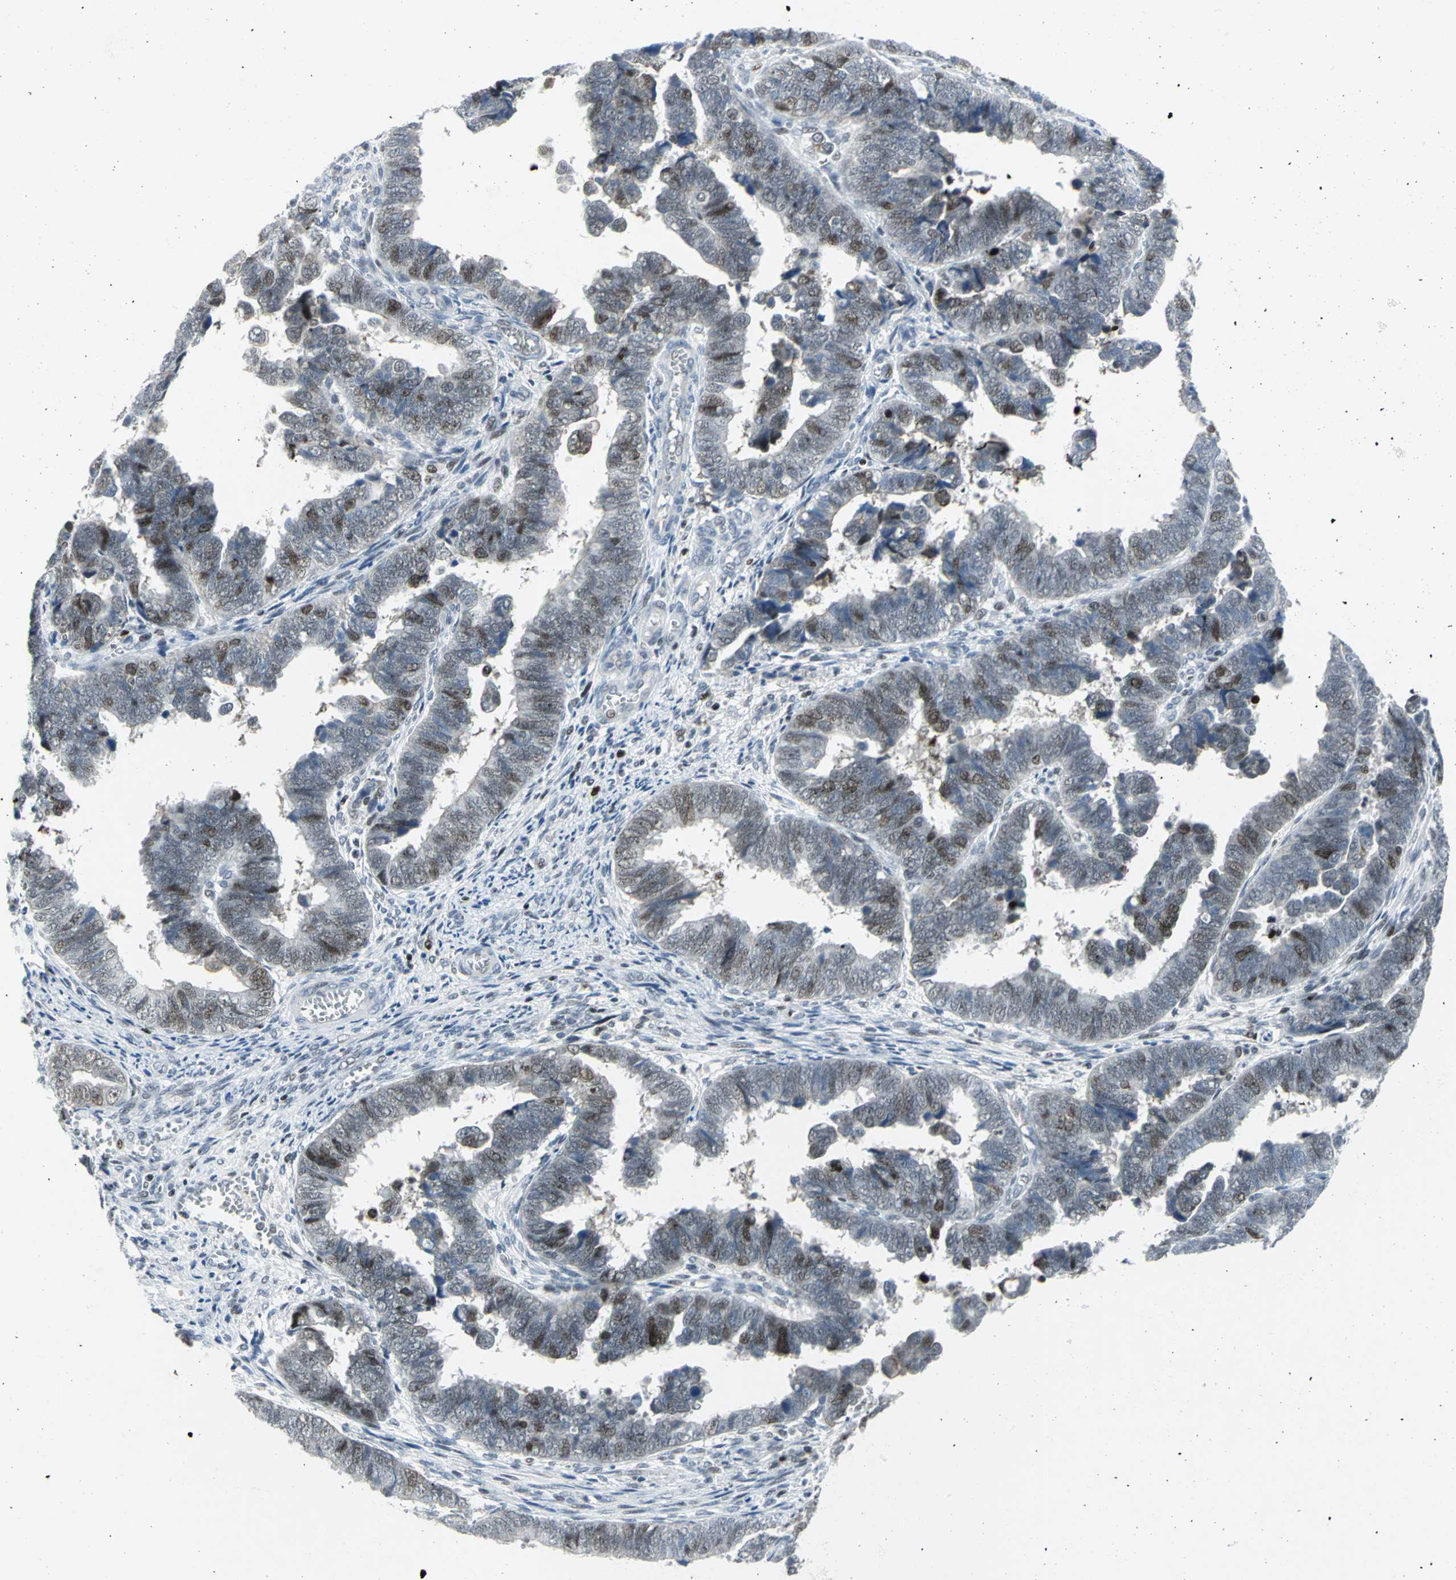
{"staining": {"intensity": "moderate", "quantity": "25%-75%", "location": "nuclear"}, "tissue": "endometrial cancer", "cell_type": "Tumor cells", "image_type": "cancer", "snomed": [{"axis": "morphology", "description": "Adenocarcinoma, NOS"}, {"axis": "topography", "description": "Endometrium"}], "caption": "A medium amount of moderate nuclear expression is appreciated in about 25%-75% of tumor cells in adenocarcinoma (endometrial) tissue.", "gene": "RPA1", "patient": {"sex": "female", "age": 75}}